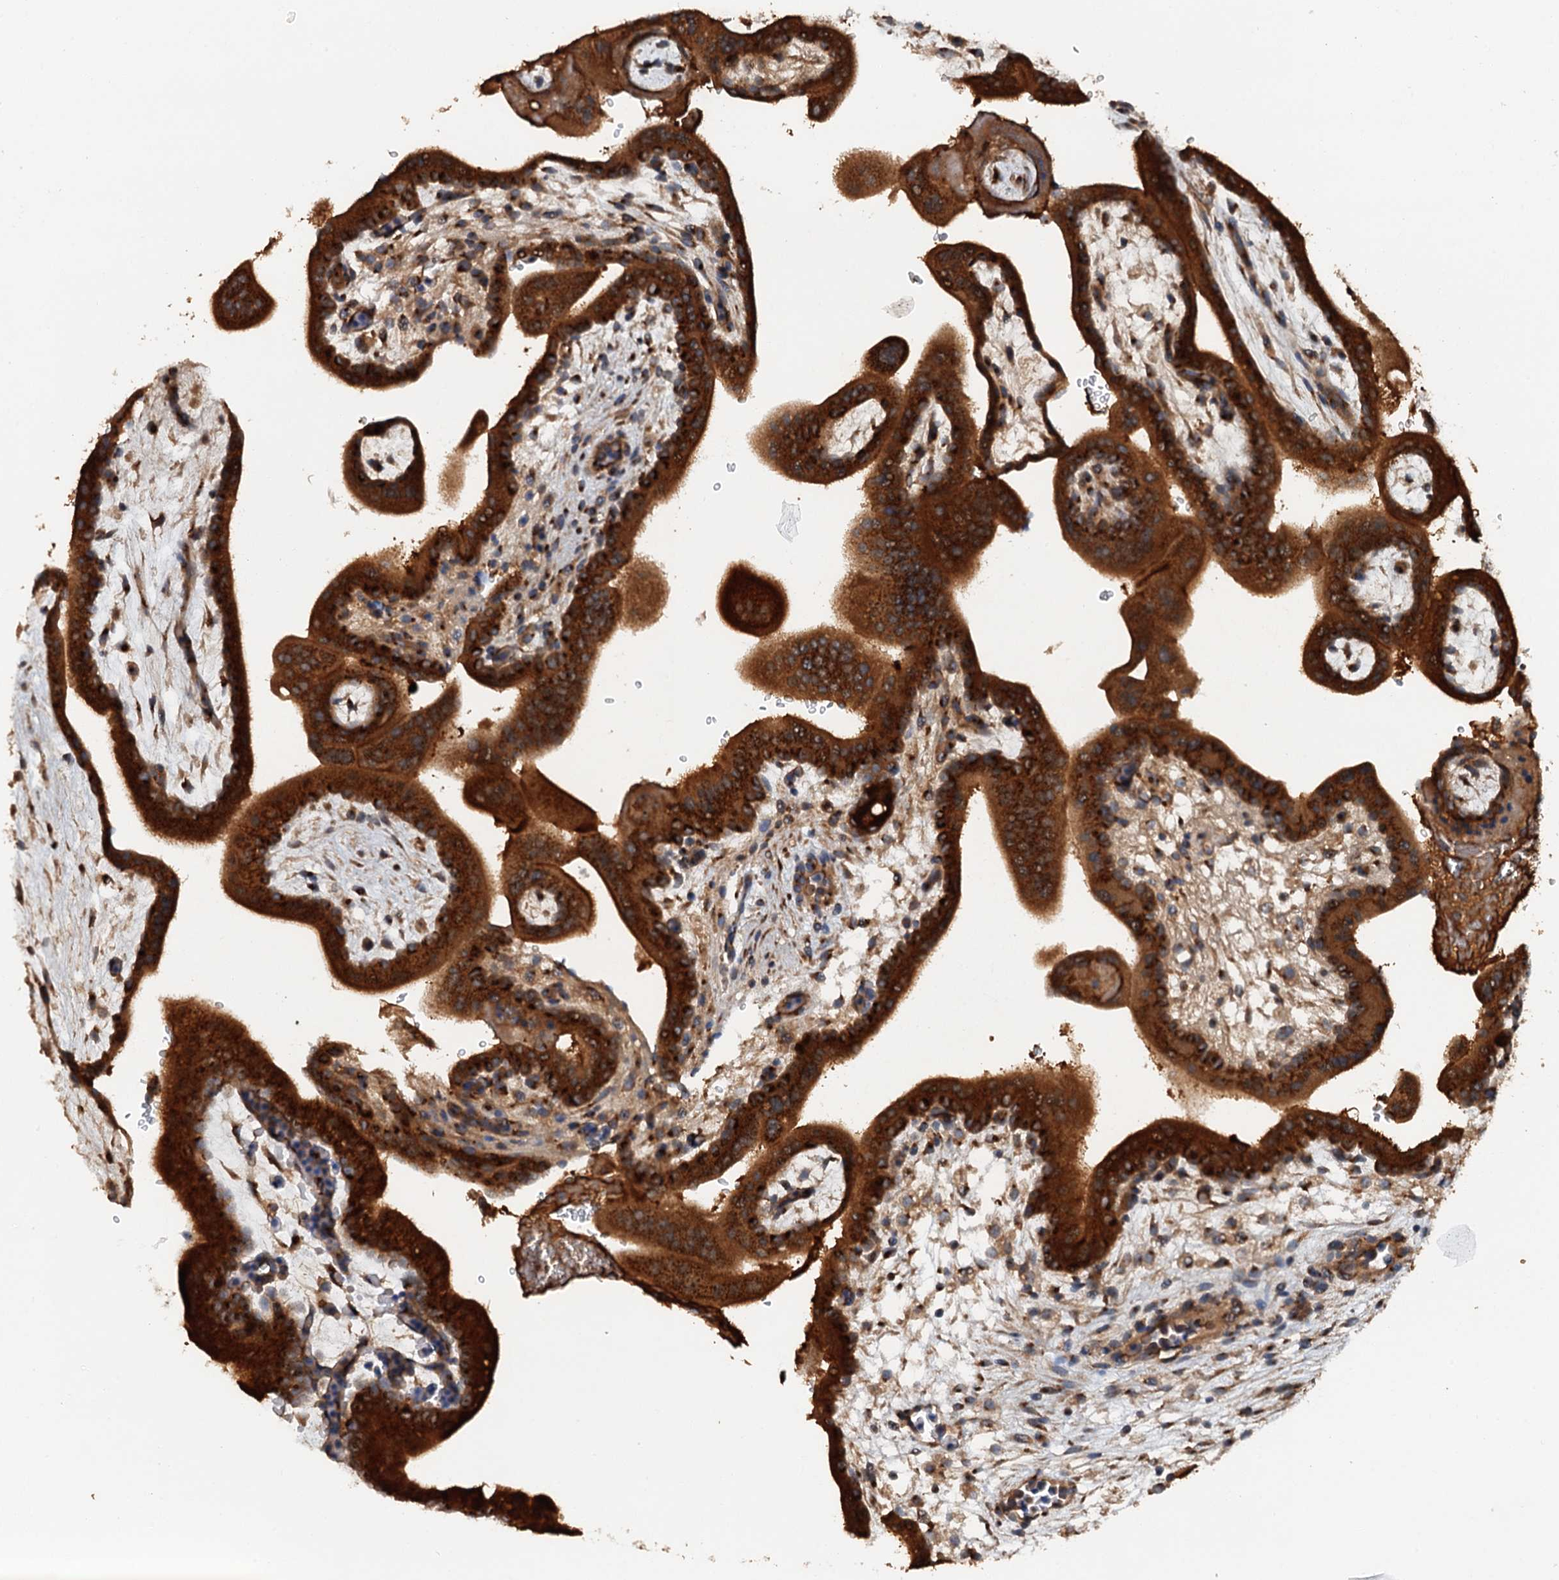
{"staining": {"intensity": "strong", "quantity": ">75%", "location": "cytoplasmic/membranous"}, "tissue": "placenta", "cell_type": "Trophoblastic cells", "image_type": "normal", "snomed": [{"axis": "morphology", "description": "Normal tissue, NOS"}, {"axis": "topography", "description": "Placenta"}], "caption": "This photomicrograph demonstrates unremarkable placenta stained with immunohistochemistry to label a protein in brown. The cytoplasmic/membranous of trophoblastic cells show strong positivity for the protein. Nuclei are counter-stained blue.", "gene": "COG3", "patient": {"sex": "female", "age": 35}}